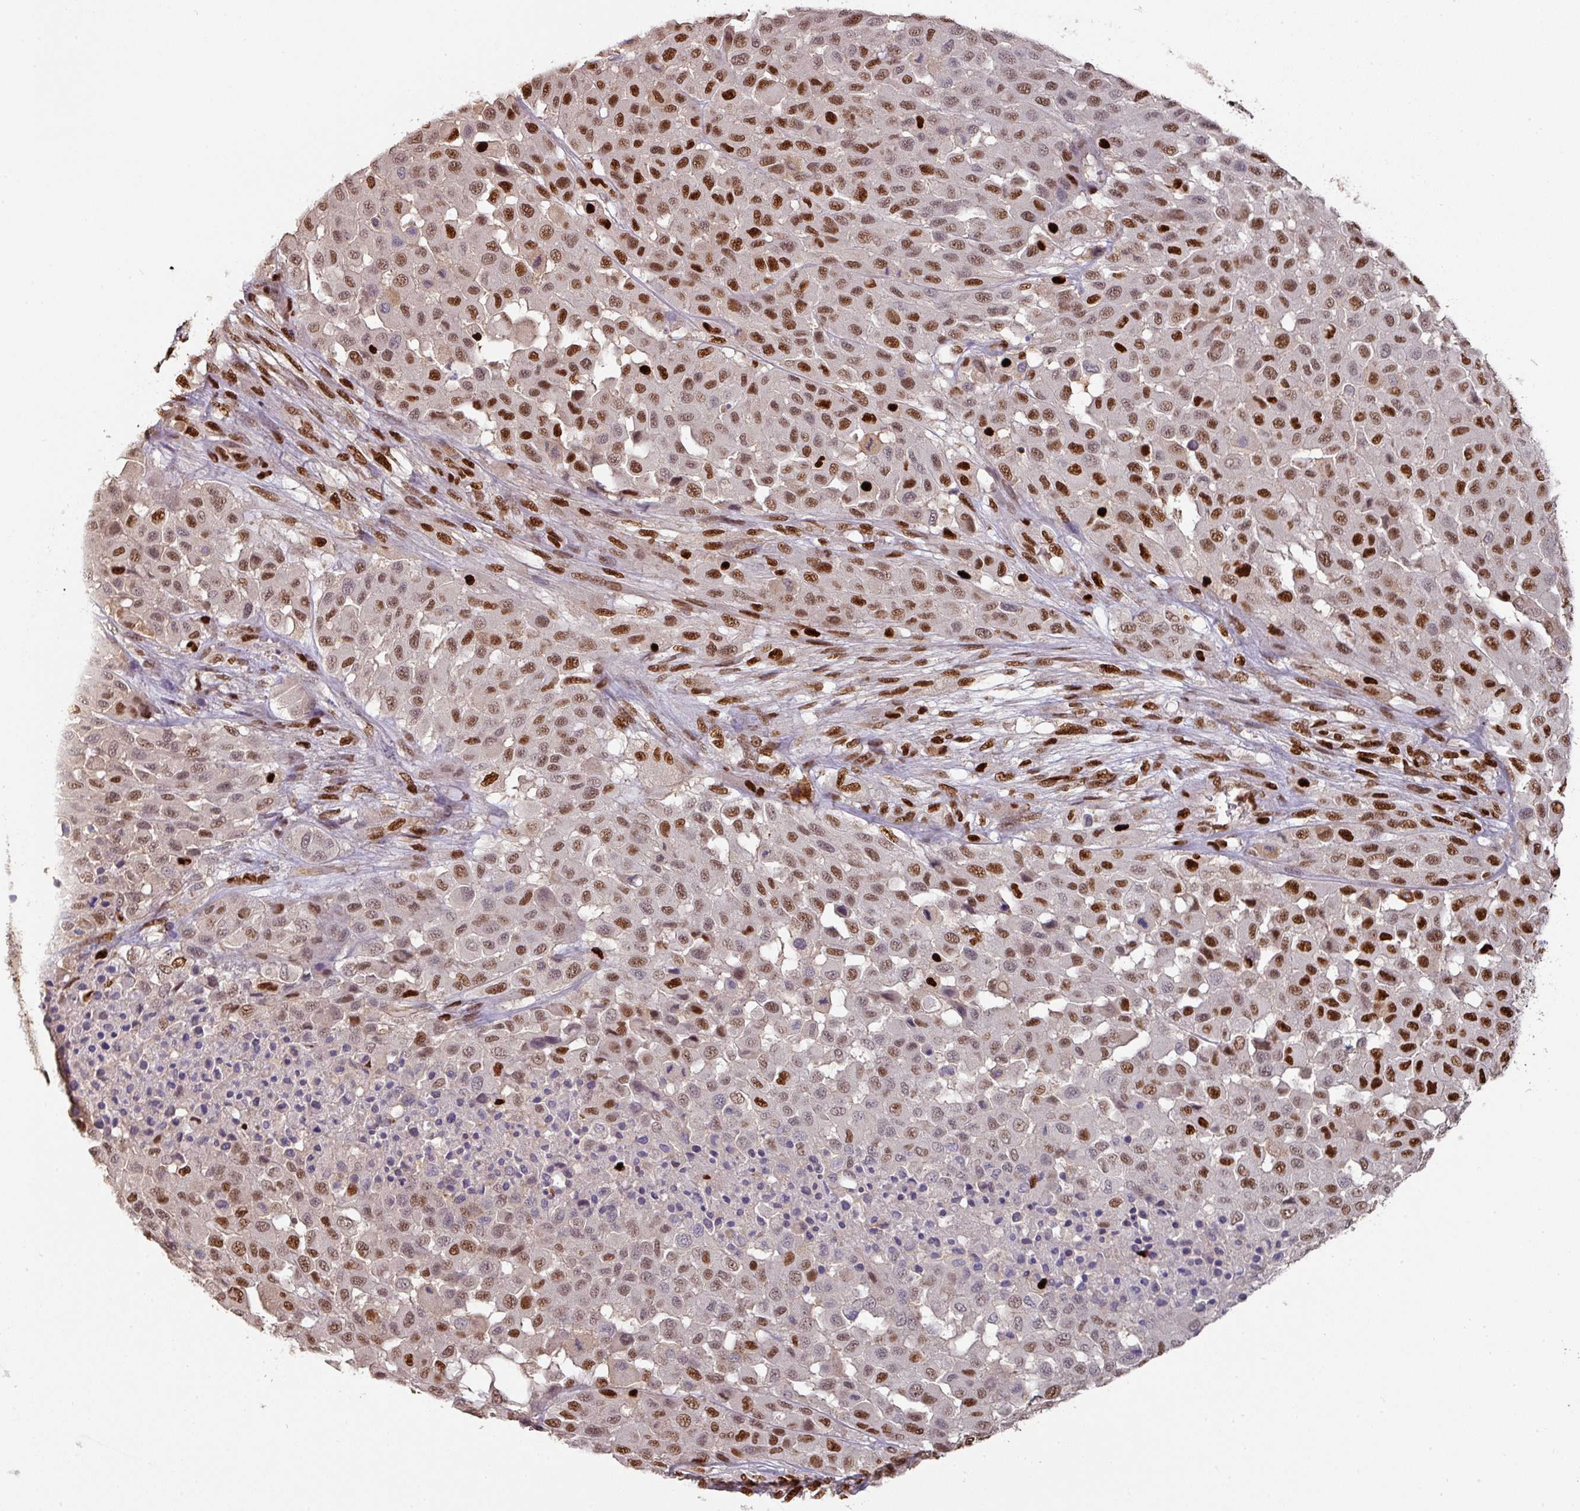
{"staining": {"intensity": "moderate", "quantity": ">75%", "location": "nuclear"}, "tissue": "melanoma", "cell_type": "Tumor cells", "image_type": "cancer", "snomed": [{"axis": "morphology", "description": "Malignant melanoma, Metastatic site"}, {"axis": "topography", "description": "Skin"}], "caption": "Immunohistochemical staining of melanoma demonstrates moderate nuclear protein expression in about >75% of tumor cells. Using DAB (brown) and hematoxylin (blue) stains, captured at high magnification using brightfield microscopy.", "gene": "SAMHD1", "patient": {"sex": "female", "age": 81}}